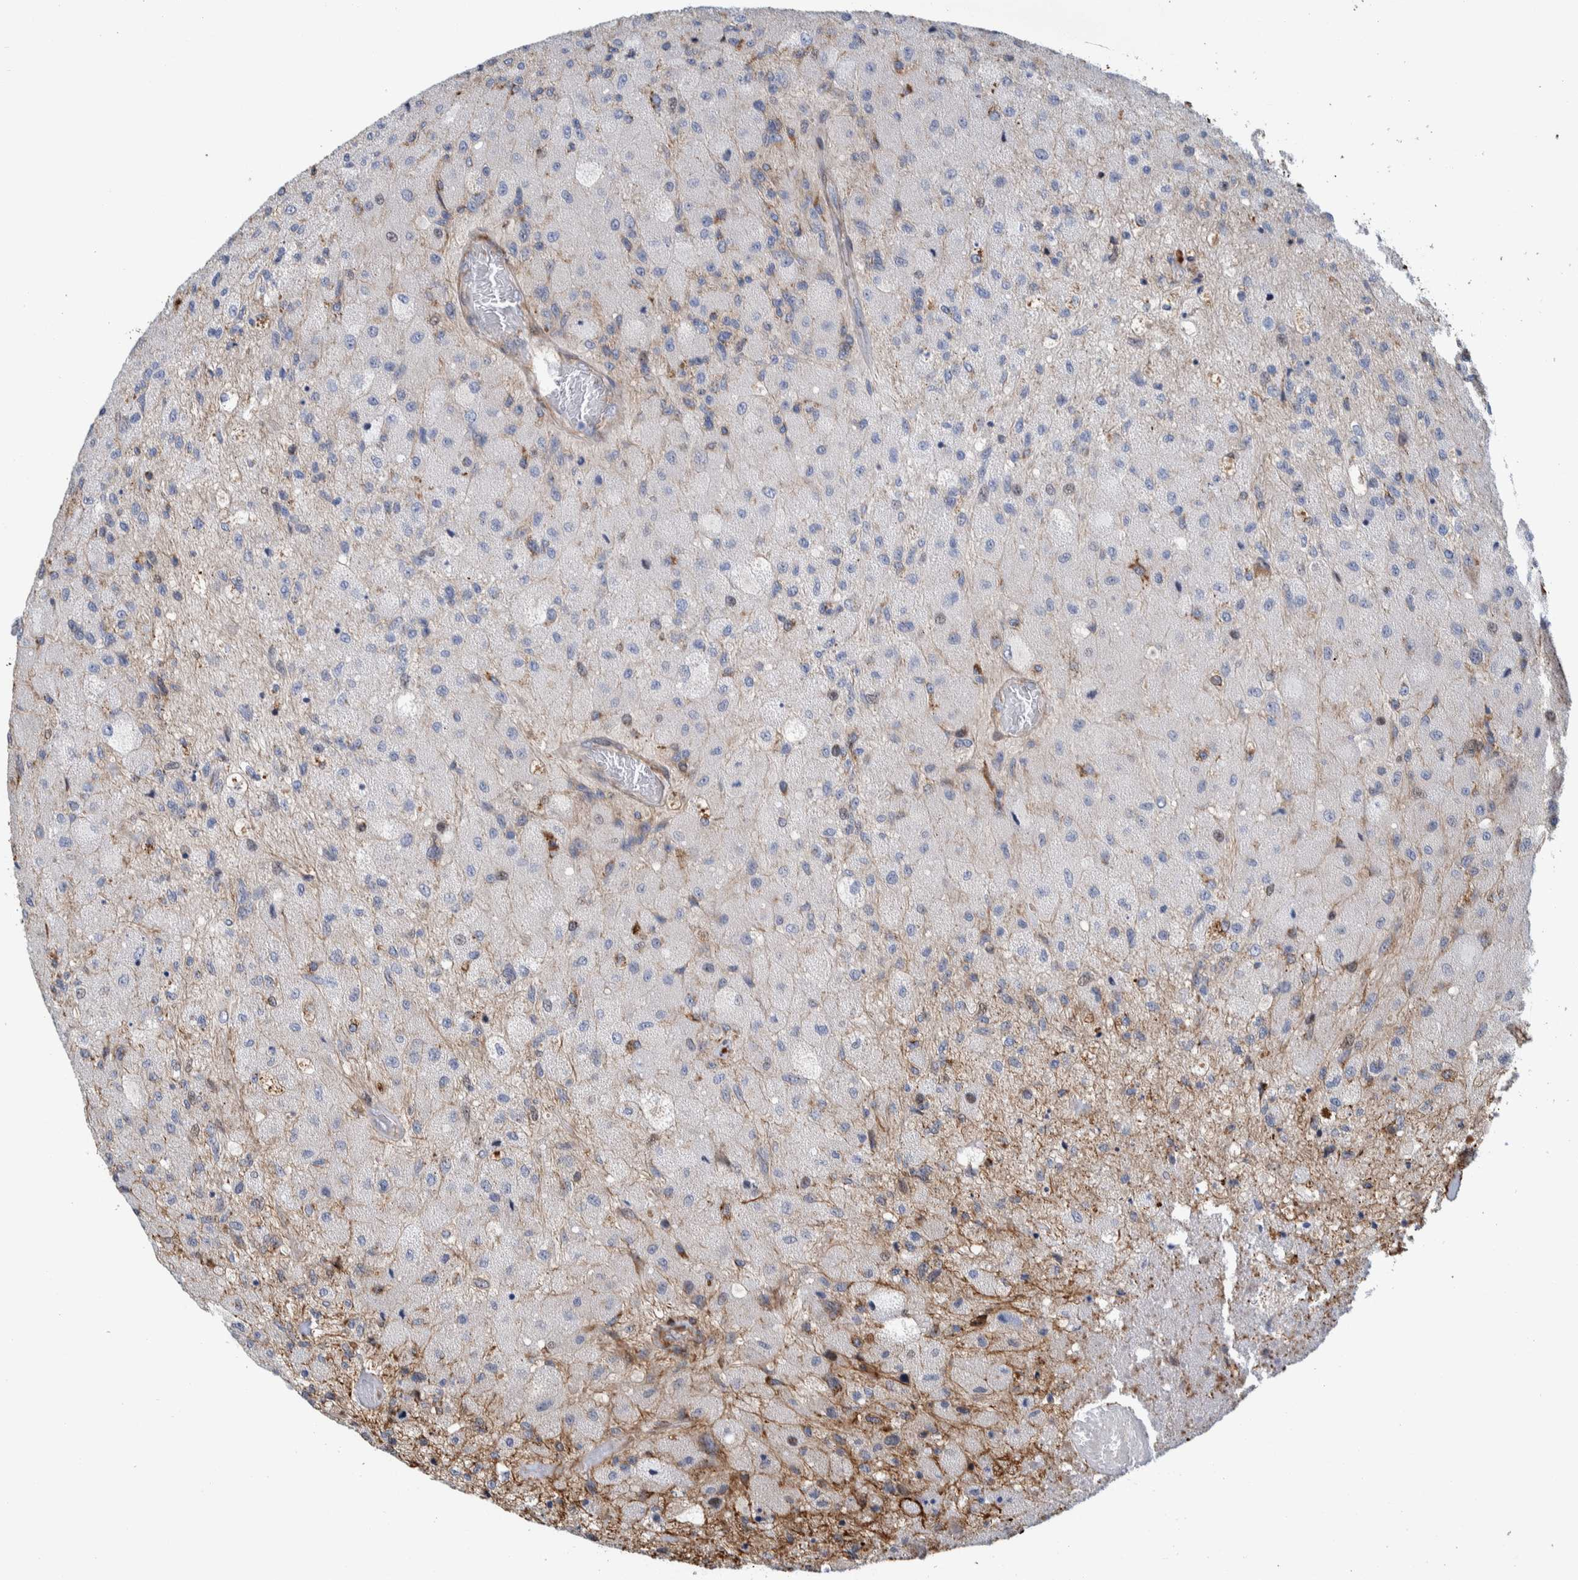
{"staining": {"intensity": "negative", "quantity": "none", "location": "none"}, "tissue": "glioma", "cell_type": "Tumor cells", "image_type": "cancer", "snomed": [{"axis": "morphology", "description": "Normal tissue, NOS"}, {"axis": "morphology", "description": "Glioma, malignant, High grade"}, {"axis": "topography", "description": "Cerebral cortex"}], "caption": "The histopathology image displays no staining of tumor cells in glioma.", "gene": "CCDC57", "patient": {"sex": "male", "age": 77}}